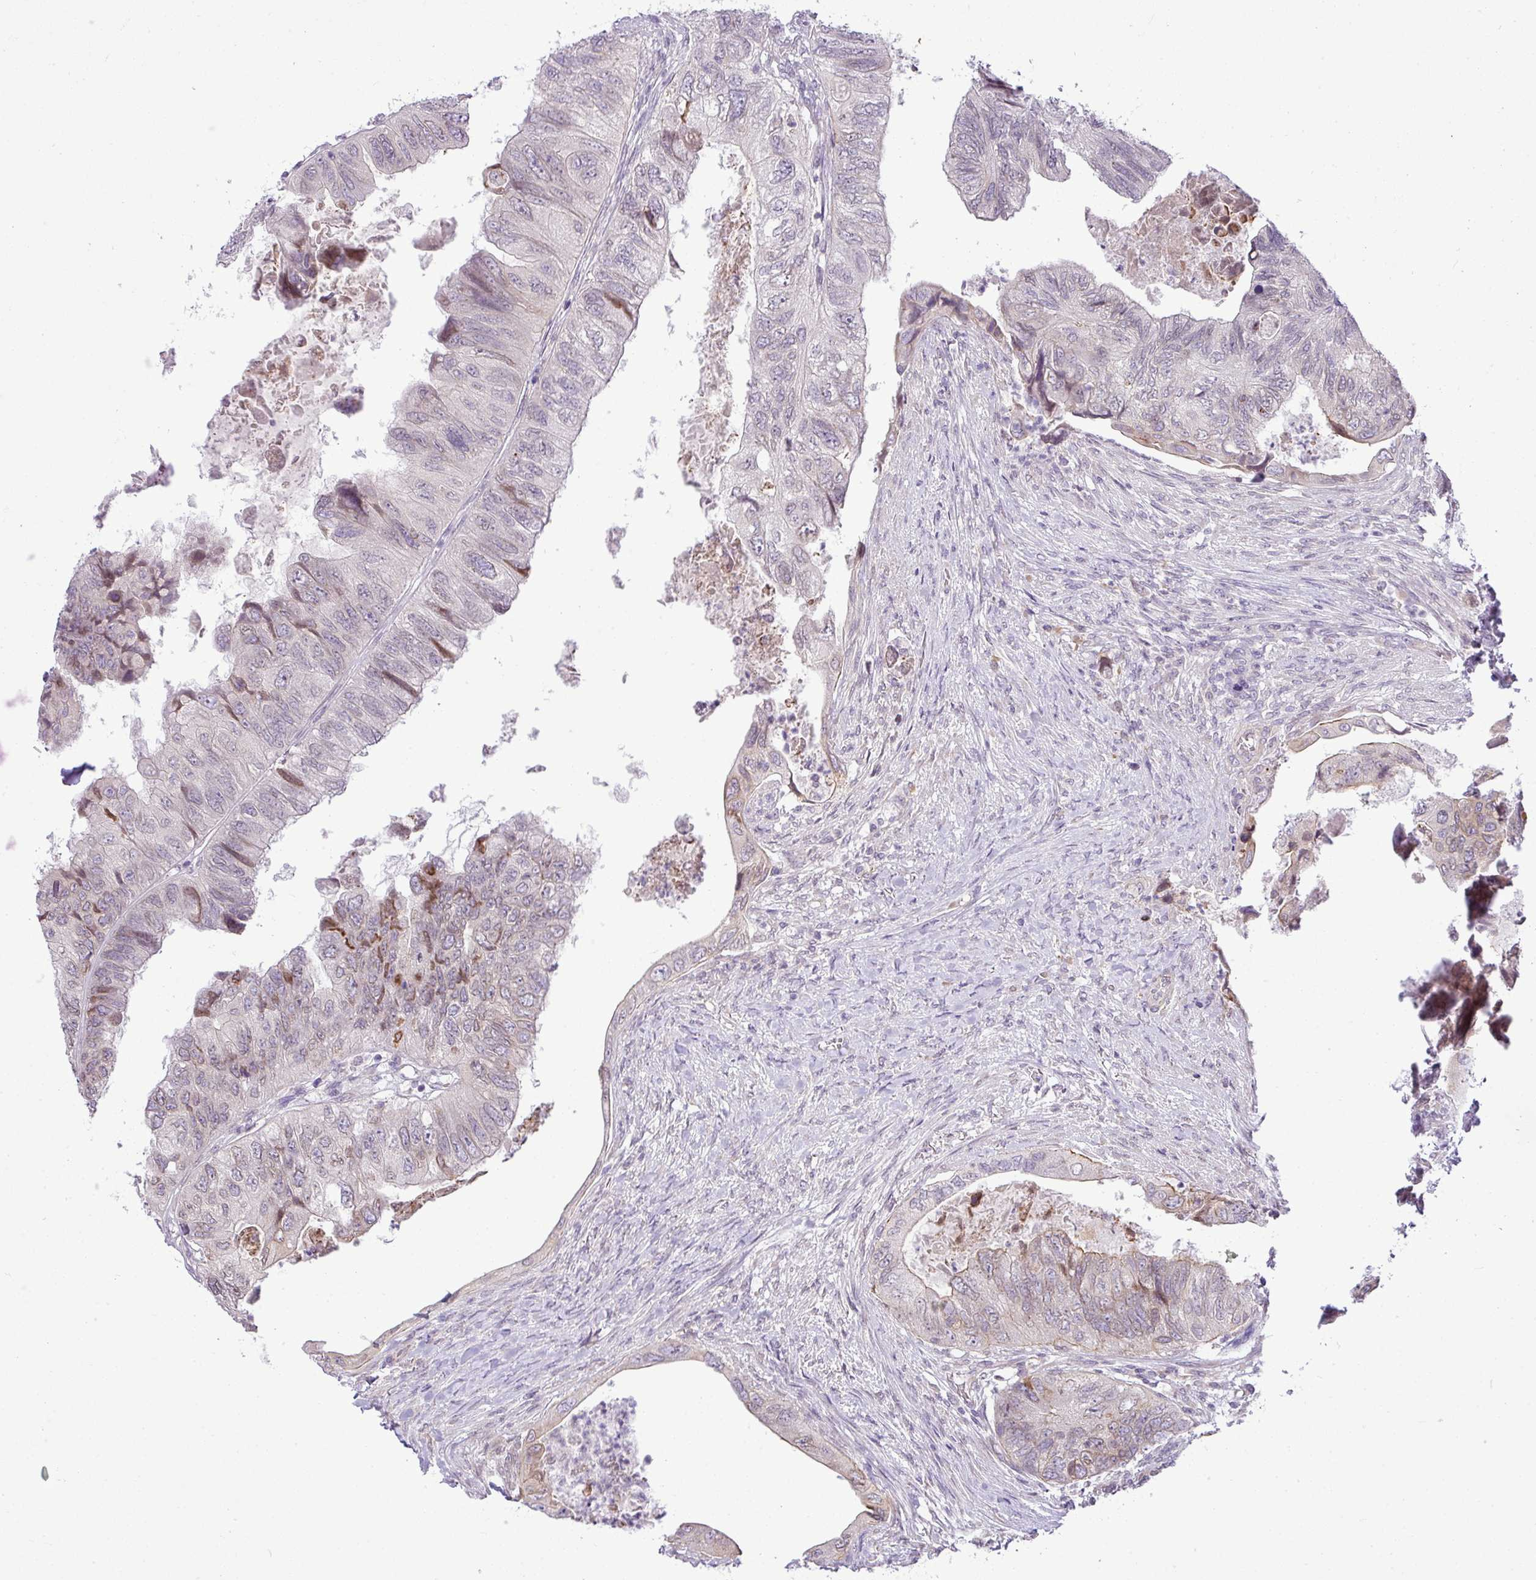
{"staining": {"intensity": "weak", "quantity": "<25%", "location": "cytoplasmic/membranous"}, "tissue": "colorectal cancer", "cell_type": "Tumor cells", "image_type": "cancer", "snomed": [{"axis": "morphology", "description": "Adenocarcinoma, NOS"}, {"axis": "topography", "description": "Rectum"}], "caption": "The immunohistochemistry histopathology image has no significant expression in tumor cells of colorectal cancer (adenocarcinoma) tissue.", "gene": "COX18", "patient": {"sex": "male", "age": 63}}